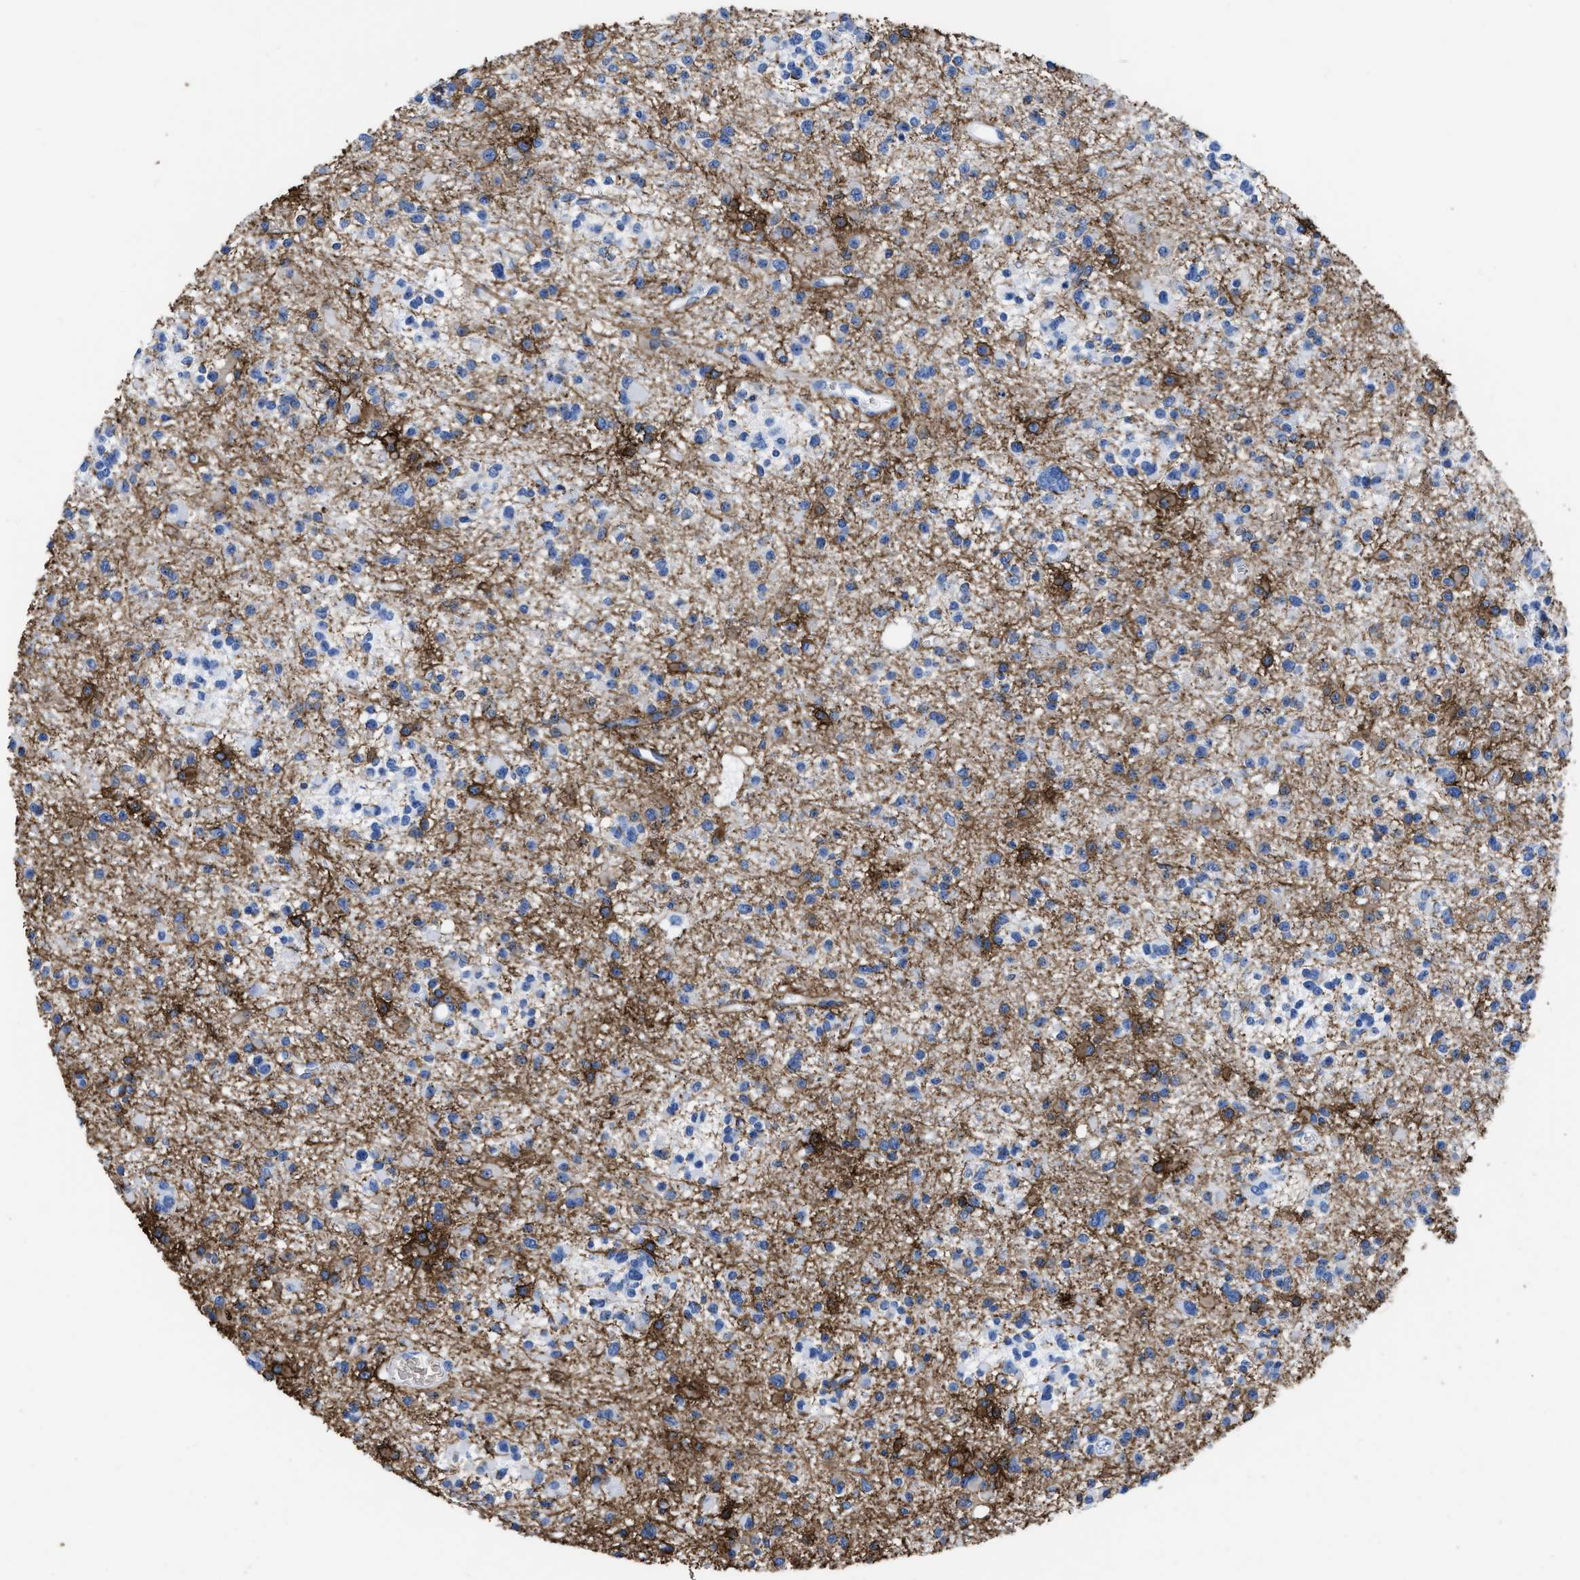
{"staining": {"intensity": "negative", "quantity": "none", "location": "none"}, "tissue": "glioma", "cell_type": "Tumor cells", "image_type": "cancer", "snomed": [{"axis": "morphology", "description": "Glioma, malignant, Low grade"}, {"axis": "topography", "description": "Brain"}], "caption": "The image exhibits no significant staining in tumor cells of malignant glioma (low-grade). (DAB (3,3'-diaminobenzidine) immunohistochemistry (IHC) visualized using brightfield microscopy, high magnification).", "gene": "AQP1", "patient": {"sex": "female", "age": 22}}